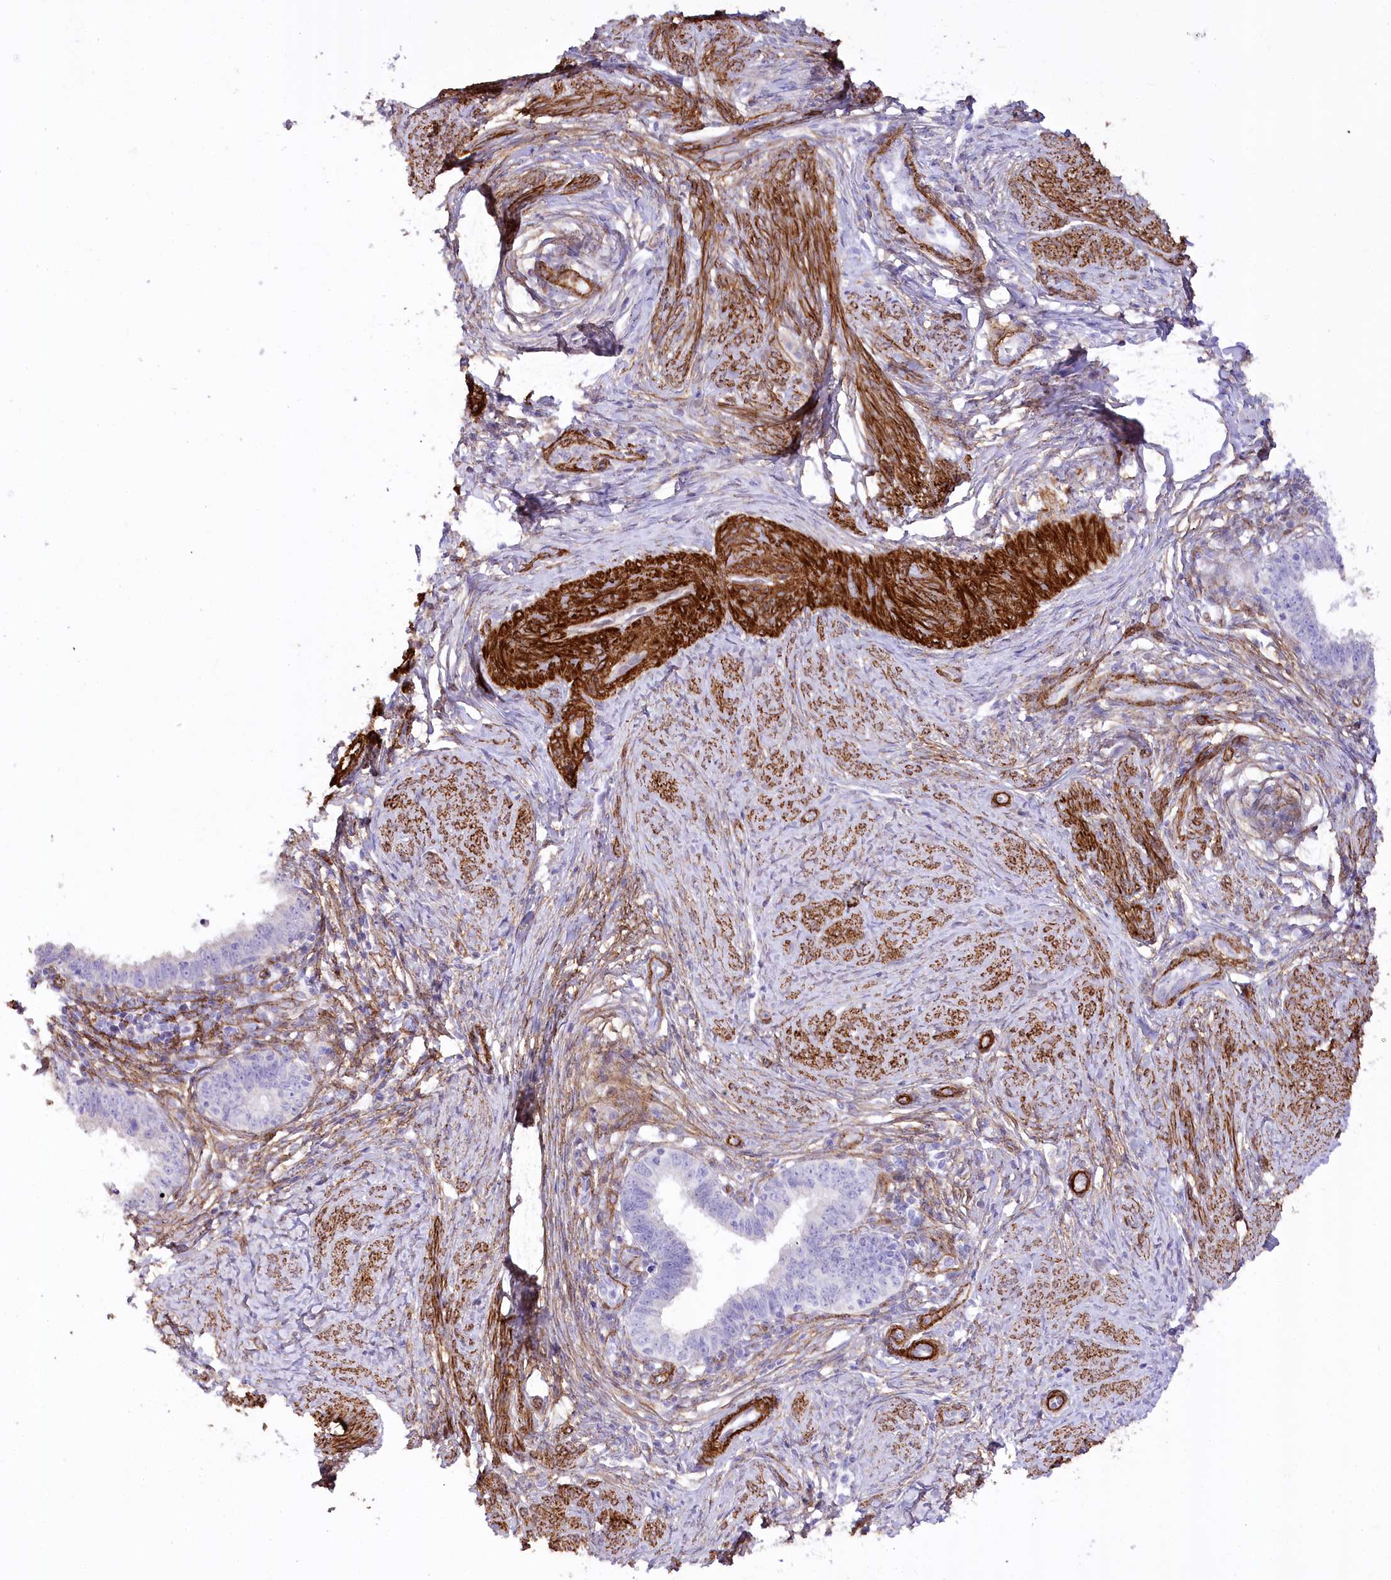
{"staining": {"intensity": "negative", "quantity": "none", "location": "none"}, "tissue": "cervical cancer", "cell_type": "Tumor cells", "image_type": "cancer", "snomed": [{"axis": "morphology", "description": "Adenocarcinoma, NOS"}, {"axis": "topography", "description": "Cervix"}], "caption": "Image shows no protein staining in tumor cells of cervical cancer tissue.", "gene": "SYNPO2", "patient": {"sex": "female", "age": 36}}